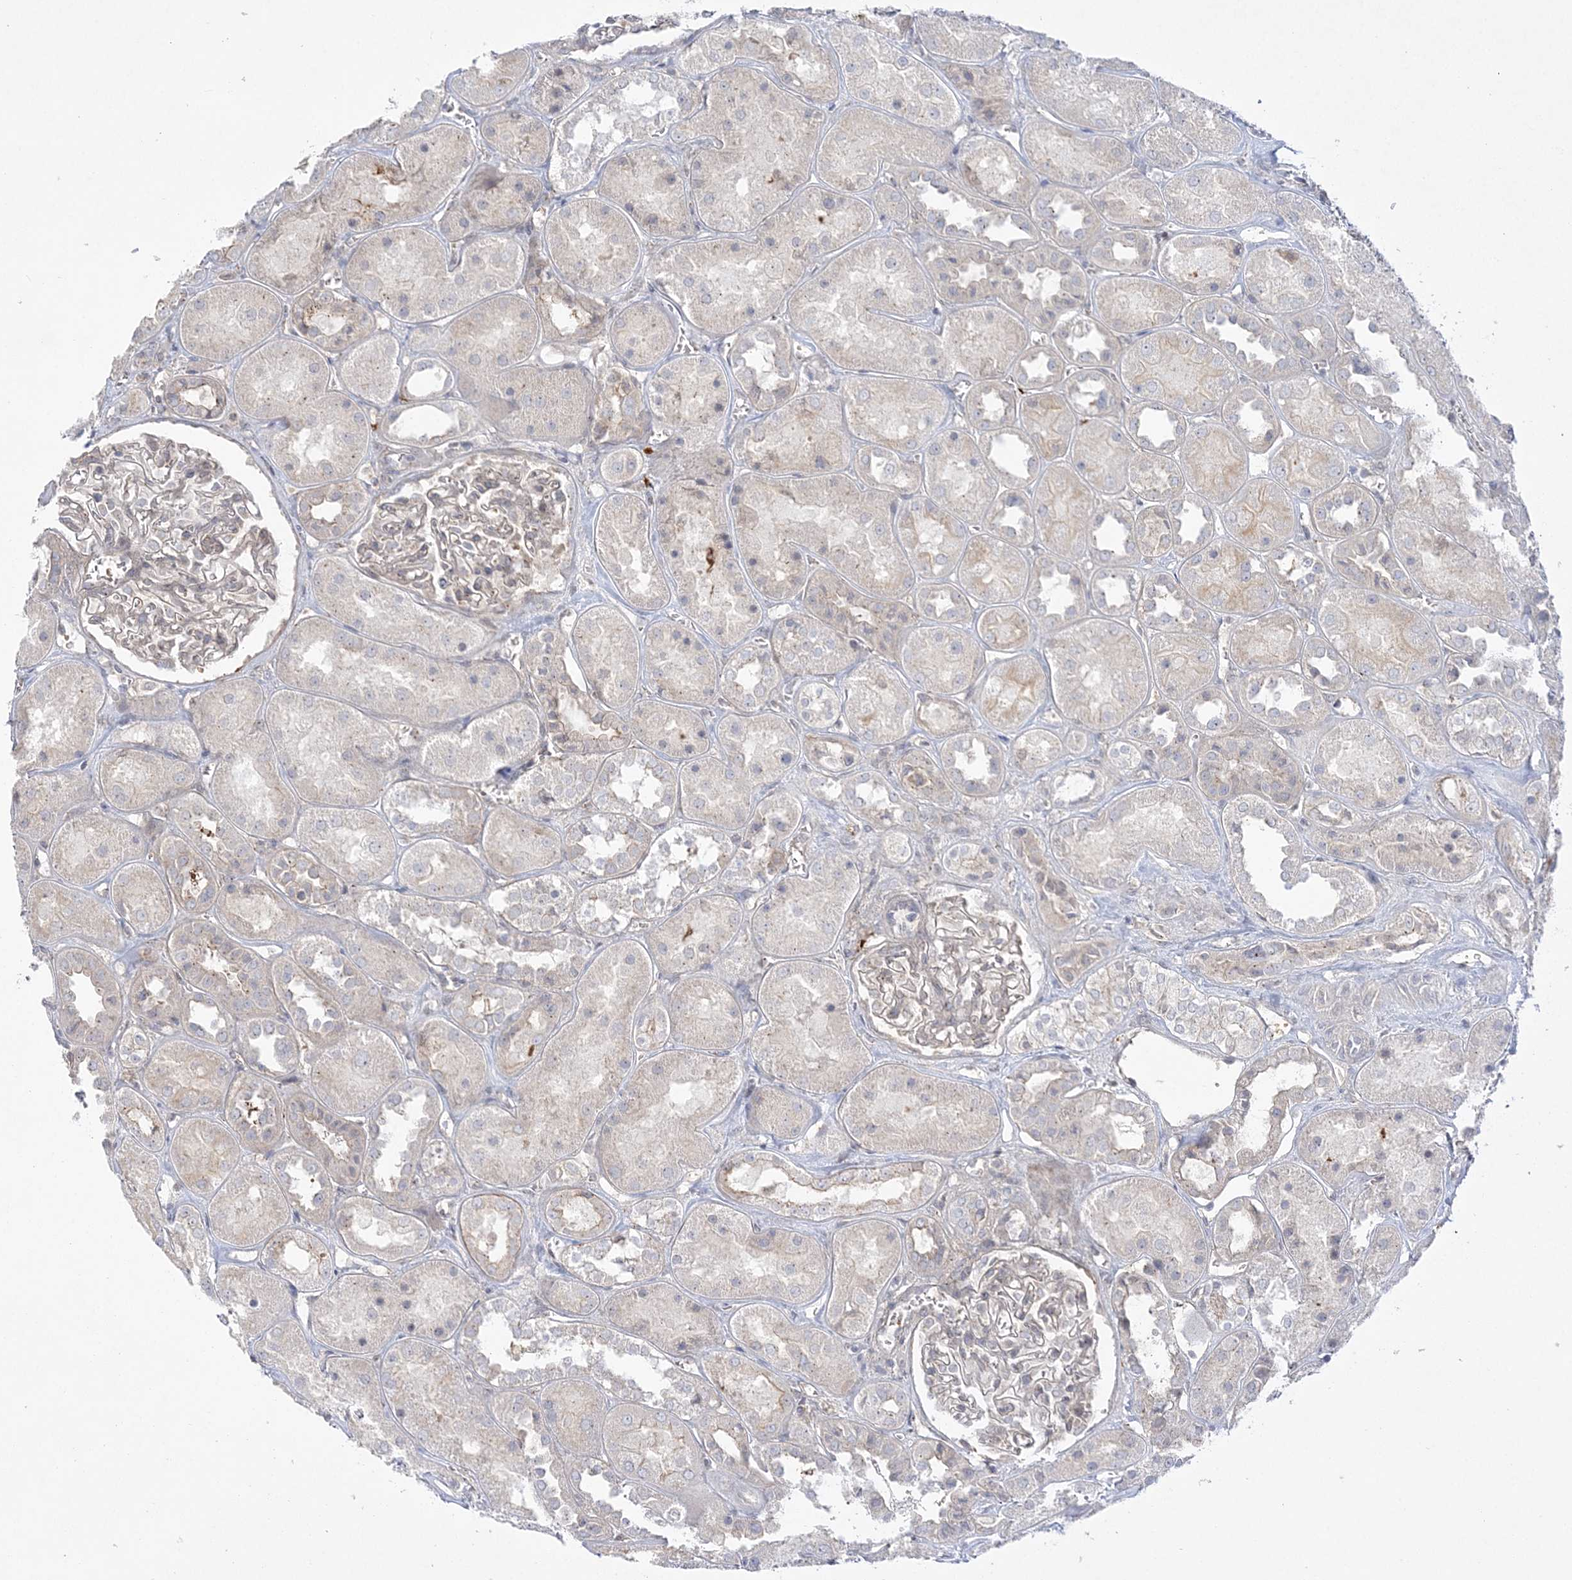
{"staining": {"intensity": "negative", "quantity": "none", "location": "none"}, "tissue": "kidney", "cell_type": "Cells in glomeruli", "image_type": "normal", "snomed": [{"axis": "morphology", "description": "Normal tissue, NOS"}, {"axis": "topography", "description": "Kidney"}], "caption": "This is an immunohistochemistry (IHC) histopathology image of benign kidney. There is no expression in cells in glomeruli.", "gene": "ADAMTS12", "patient": {"sex": "male", "age": 70}}